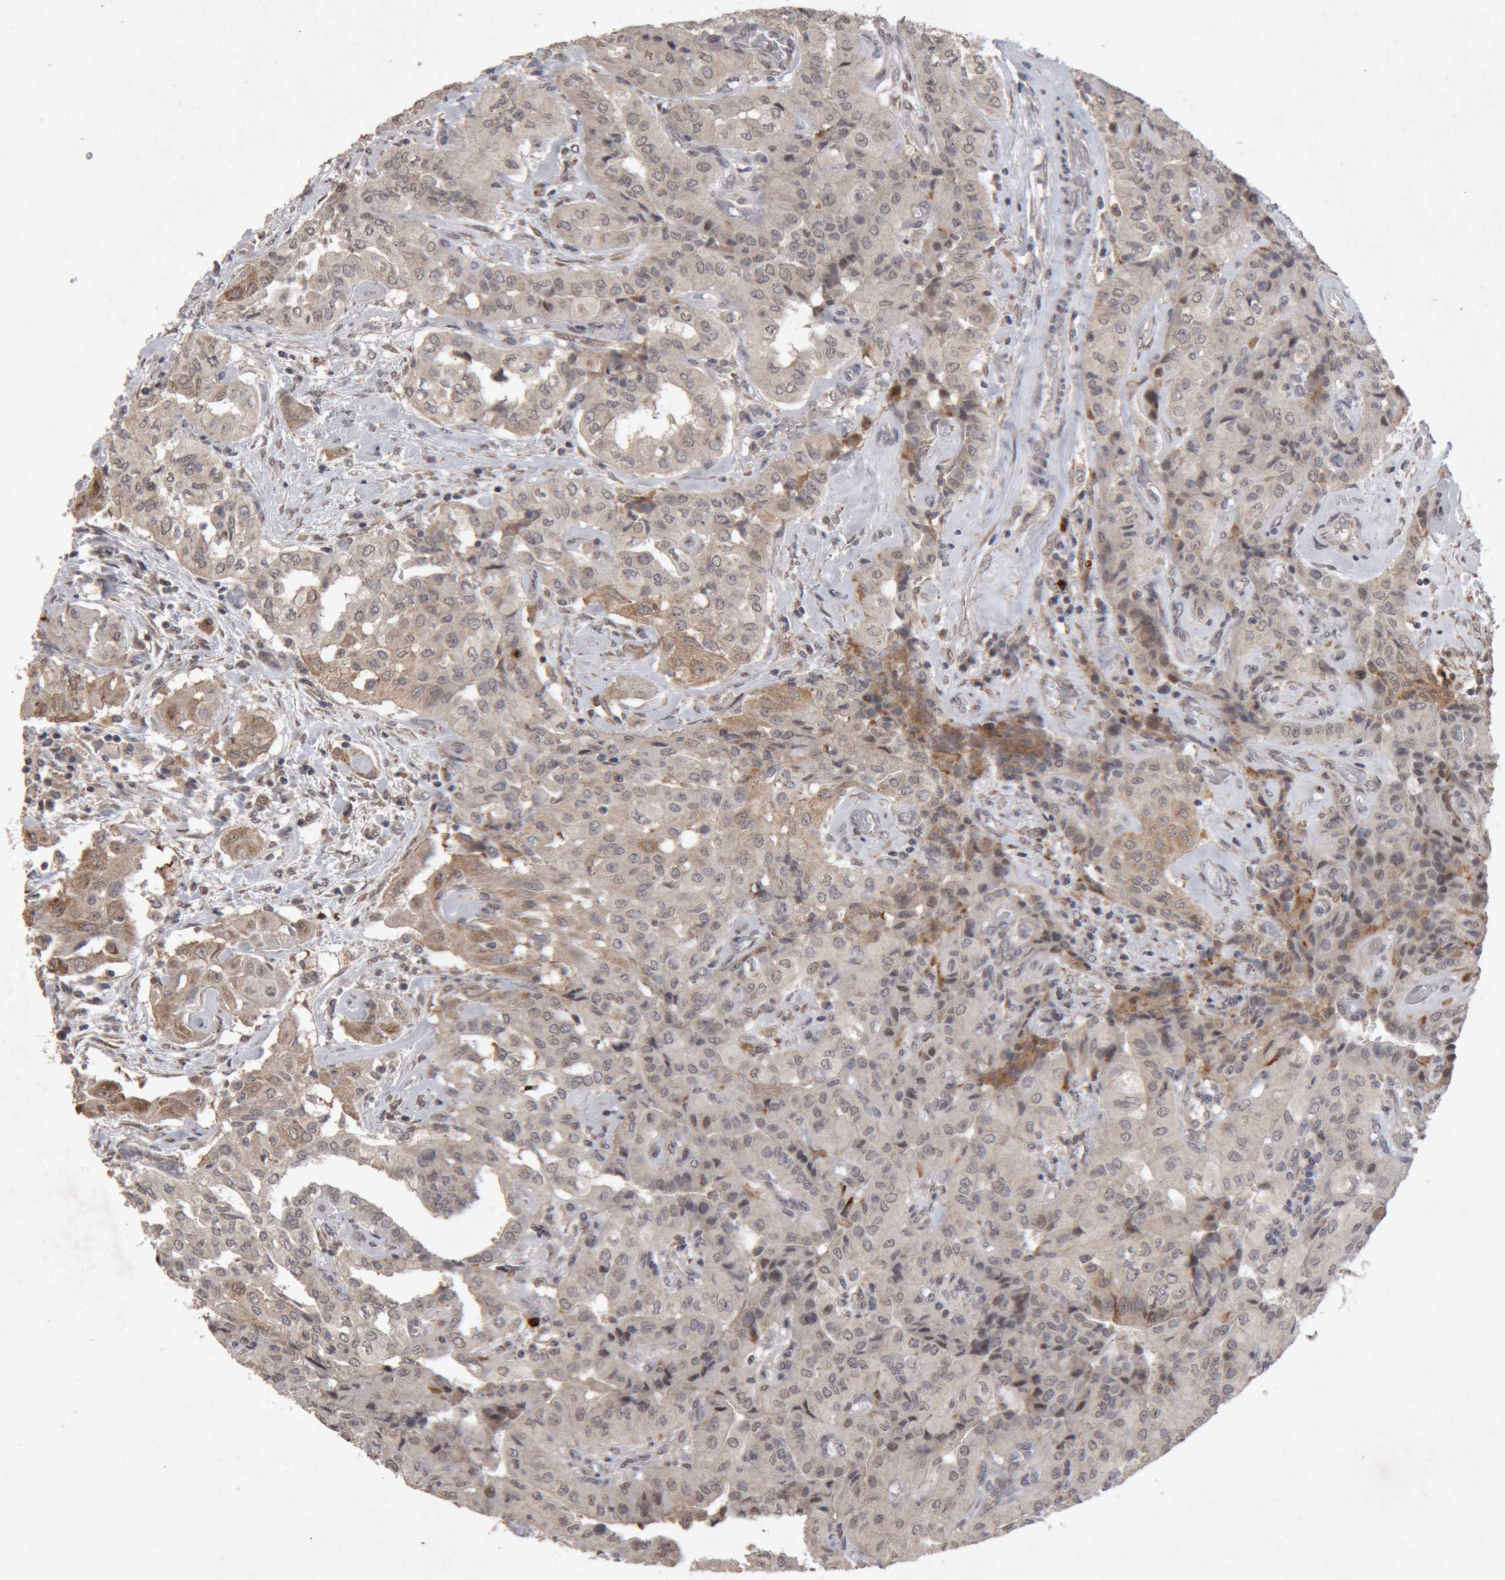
{"staining": {"intensity": "weak", "quantity": "<25%", "location": "cytoplasmic/membranous"}, "tissue": "thyroid cancer", "cell_type": "Tumor cells", "image_type": "cancer", "snomed": [{"axis": "morphology", "description": "Papillary adenocarcinoma, NOS"}, {"axis": "topography", "description": "Thyroid gland"}], "caption": "Immunohistochemical staining of thyroid papillary adenocarcinoma exhibits no significant positivity in tumor cells.", "gene": "MEP1A", "patient": {"sex": "female", "age": 59}}